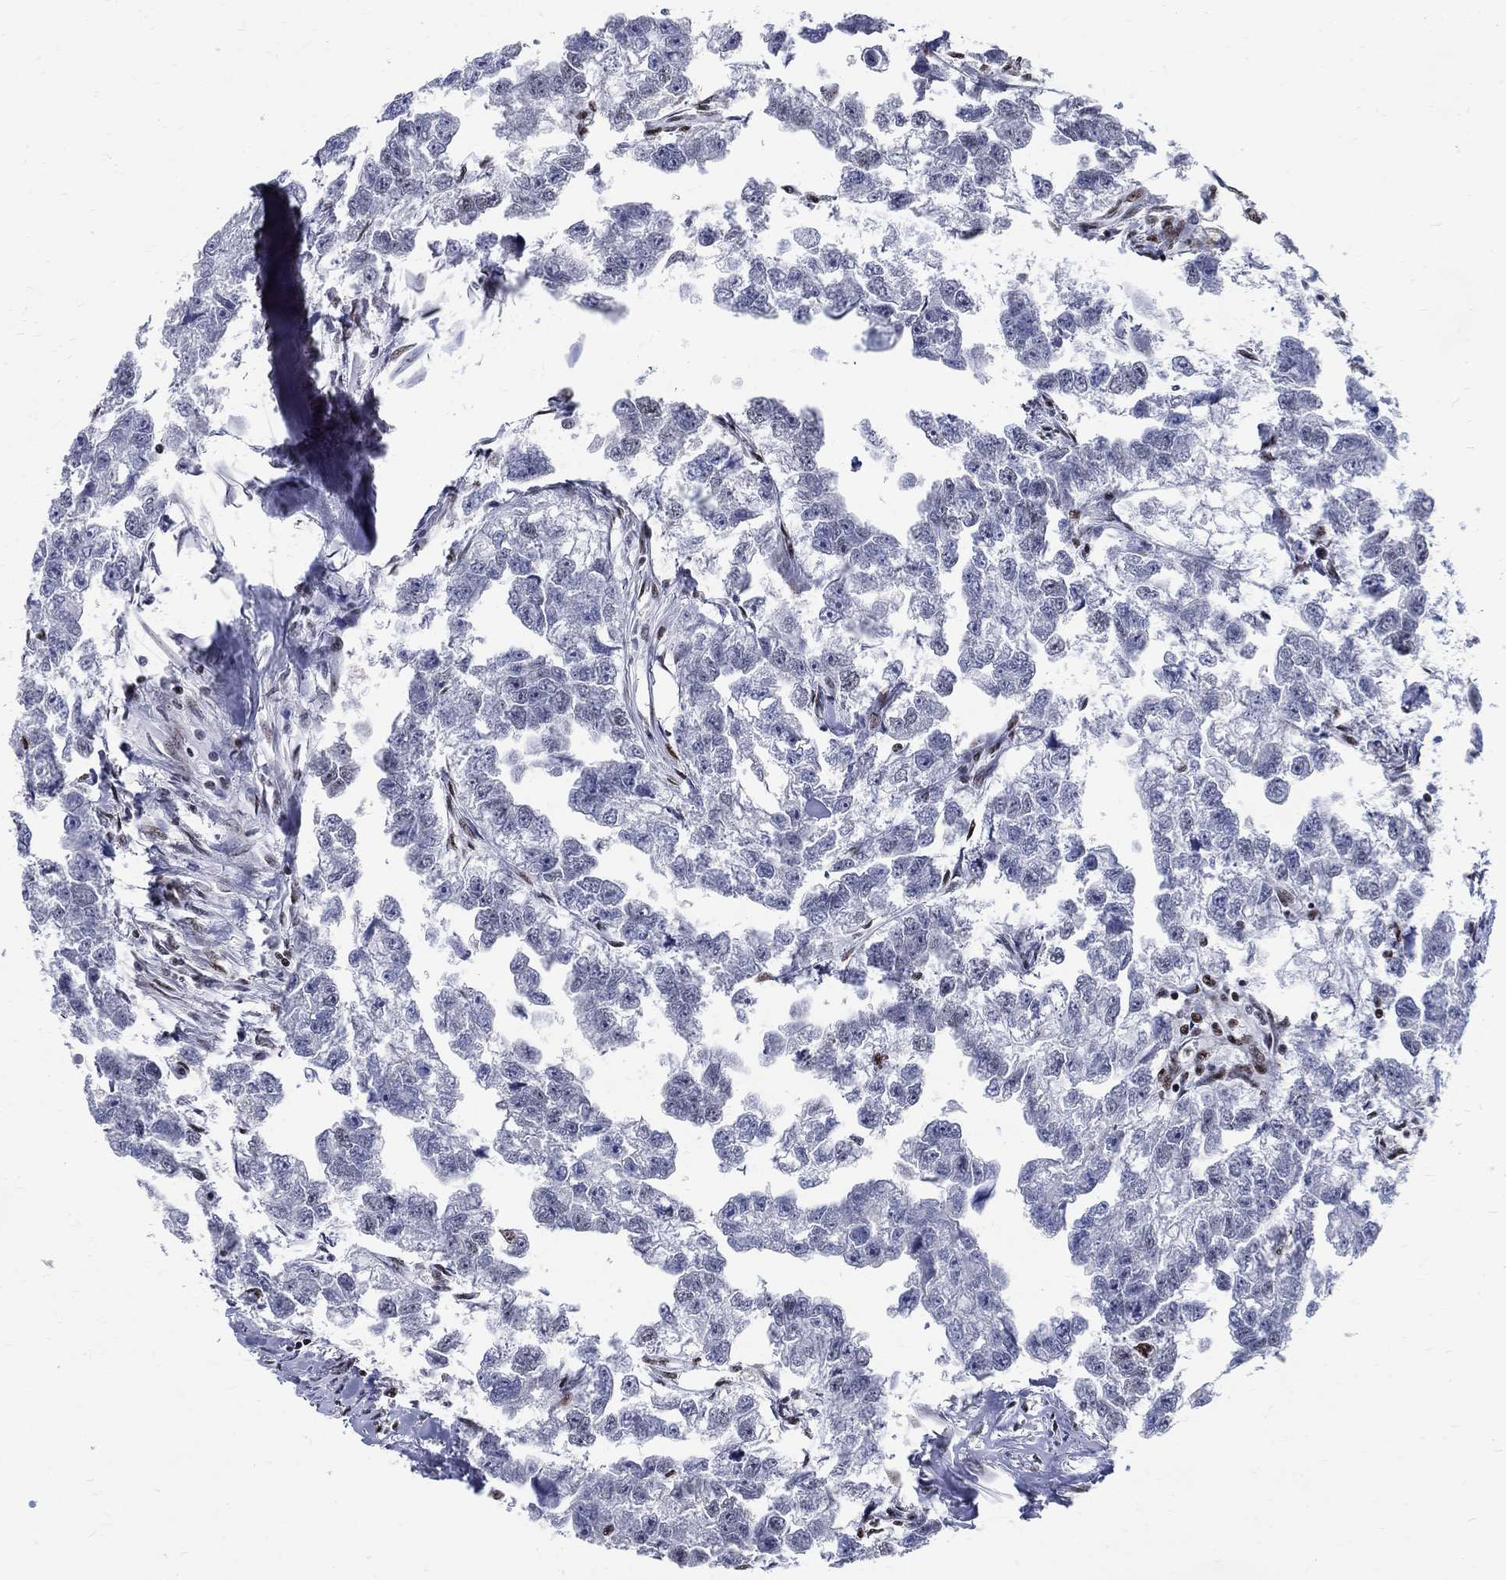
{"staining": {"intensity": "negative", "quantity": "none", "location": "none"}, "tissue": "testis cancer", "cell_type": "Tumor cells", "image_type": "cancer", "snomed": [{"axis": "morphology", "description": "Carcinoma, Embryonal, NOS"}, {"axis": "morphology", "description": "Teratoma, malignant, NOS"}, {"axis": "topography", "description": "Testis"}], "caption": "Tumor cells are negative for protein expression in human testis cancer.", "gene": "FBXO16", "patient": {"sex": "male", "age": 44}}